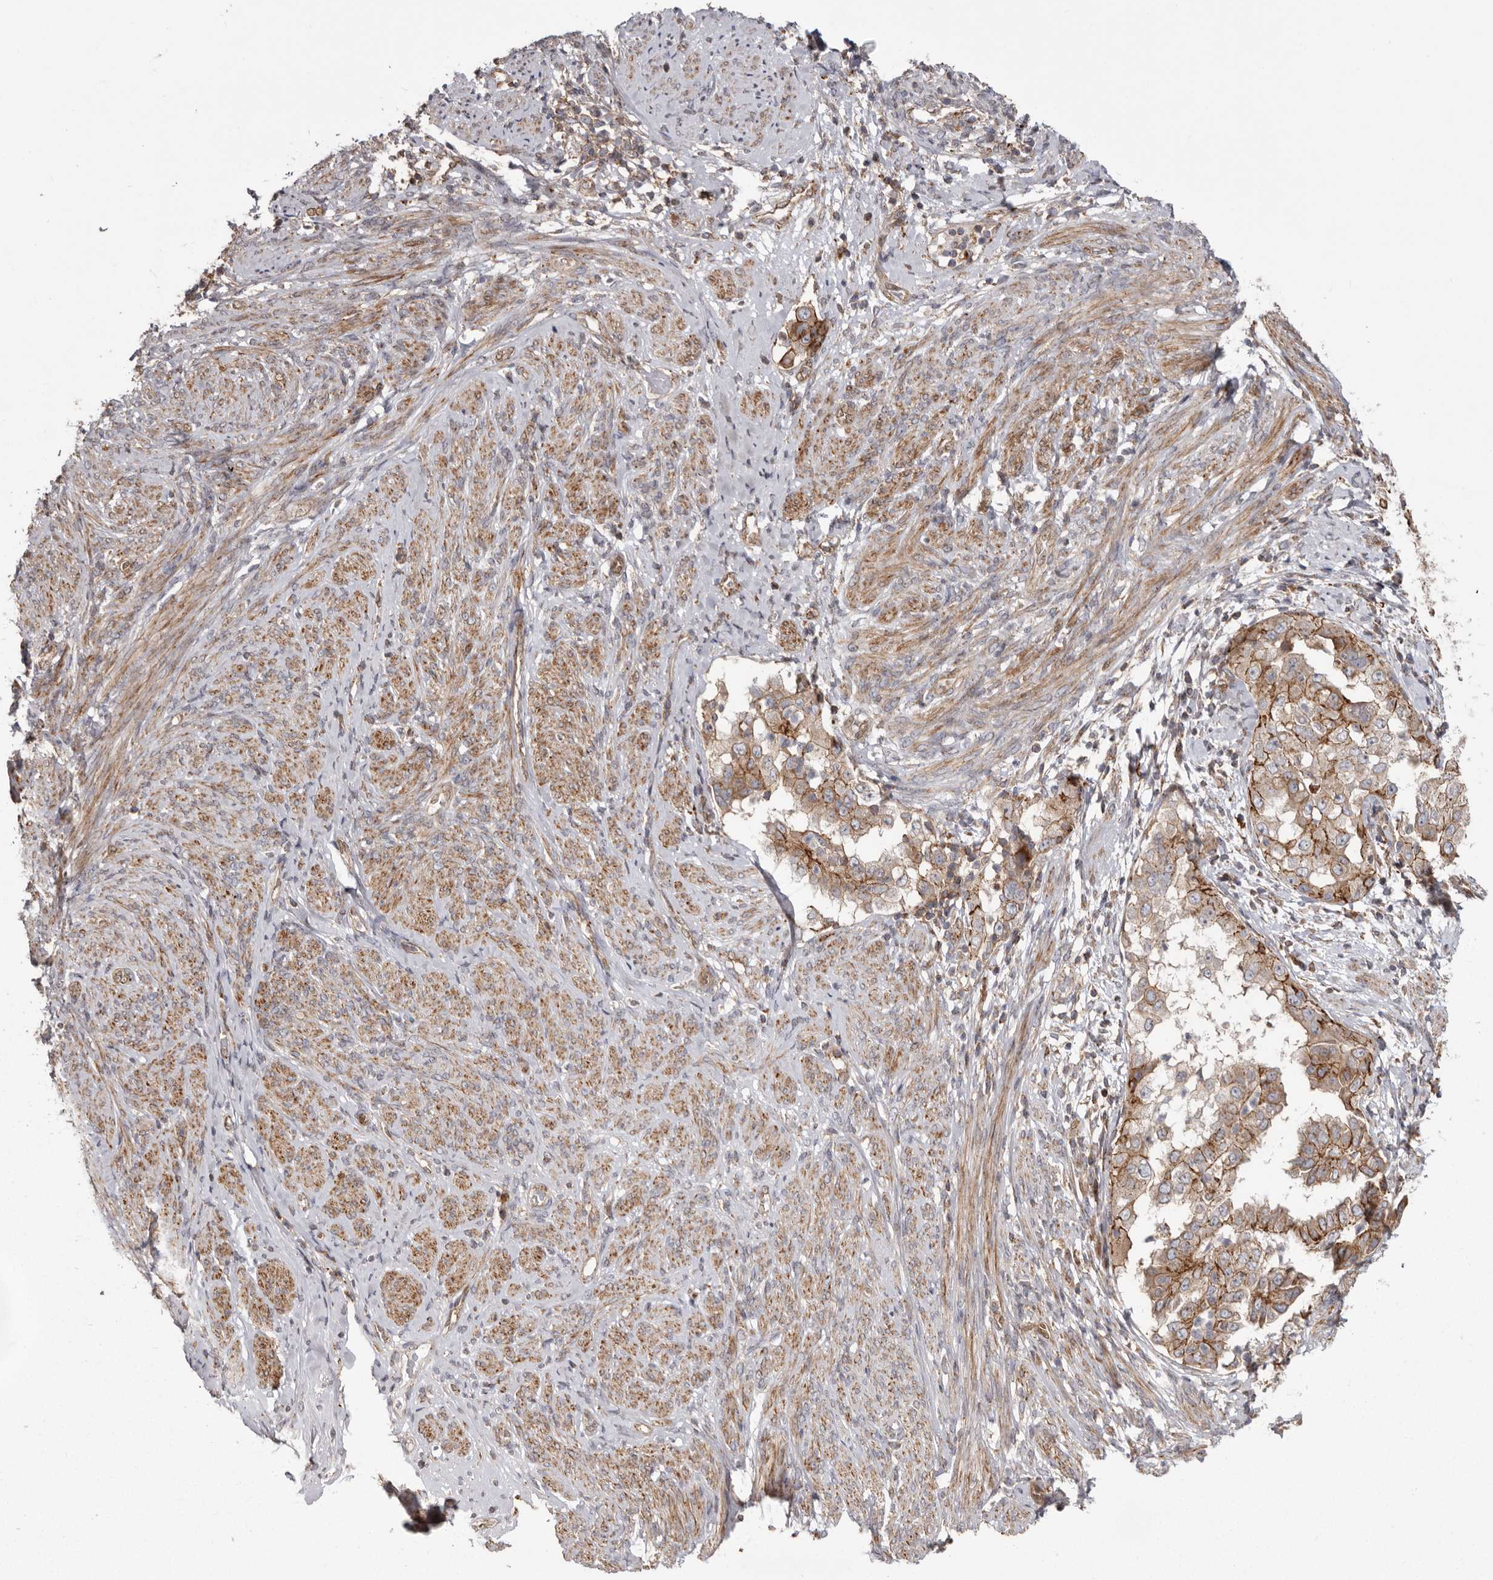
{"staining": {"intensity": "moderate", "quantity": ">75%", "location": "cytoplasmic/membranous"}, "tissue": "endometrial cancer", "cell_type": "Tumor cells", "image_type": "cancer", "snomed": [{"axis": "morphology", "description": "Adenocarcinoma, NOS"}, {"axis": "topography", "description": "Endometrium"}], "caption": "This histopathology image displays endometrial cancer (adenocarcinoma) stained with IHC to label a protein in brown. The cytoplasmic/membranous of tumor cells show moderate positivity for the protein. Nuclei are counter-stained blue.", "gene": "NUP43", "patient": {"sex": "female", "age": 85}}